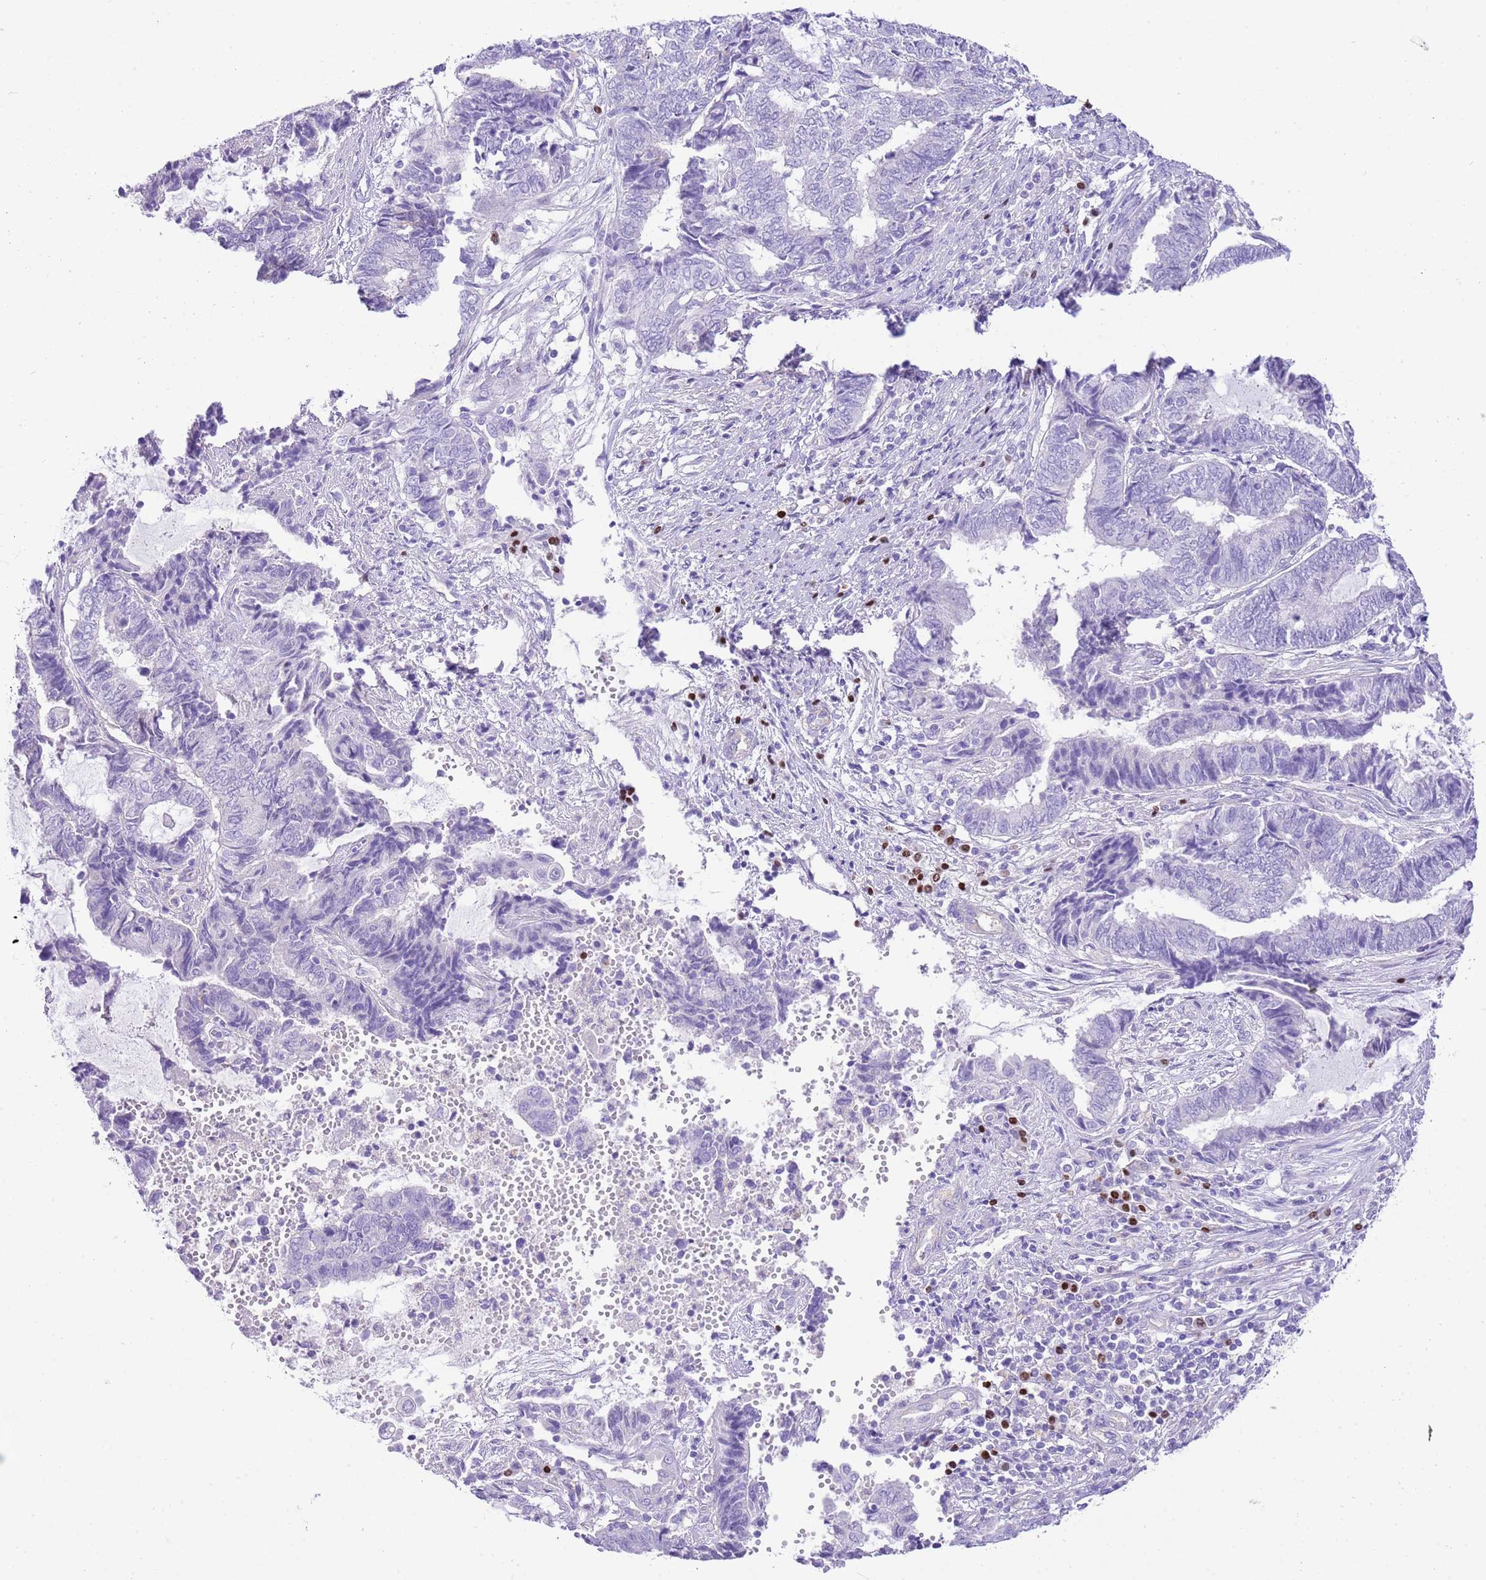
{"staining": {"intensity": "negative", "quantity": "none", "location": "none"}, "tissue": "endometrial cancer", "cell_type": "Tumor cells", "image_type": "cancer", "snomed": [{"axis": "morphology", "description": "Adenocarcinoma, NOS"}, {"axis": "topography", "description": "Uterus"}, {"axis": "topography", "description": "Endometrium"}], "caption": "Endometrial adenocarcinoma was stained to show a protein in brown. There is no significant expression in tumor cells.", "gene": "BHLHA15", "patient": {"sex": "female", "age": 70}}